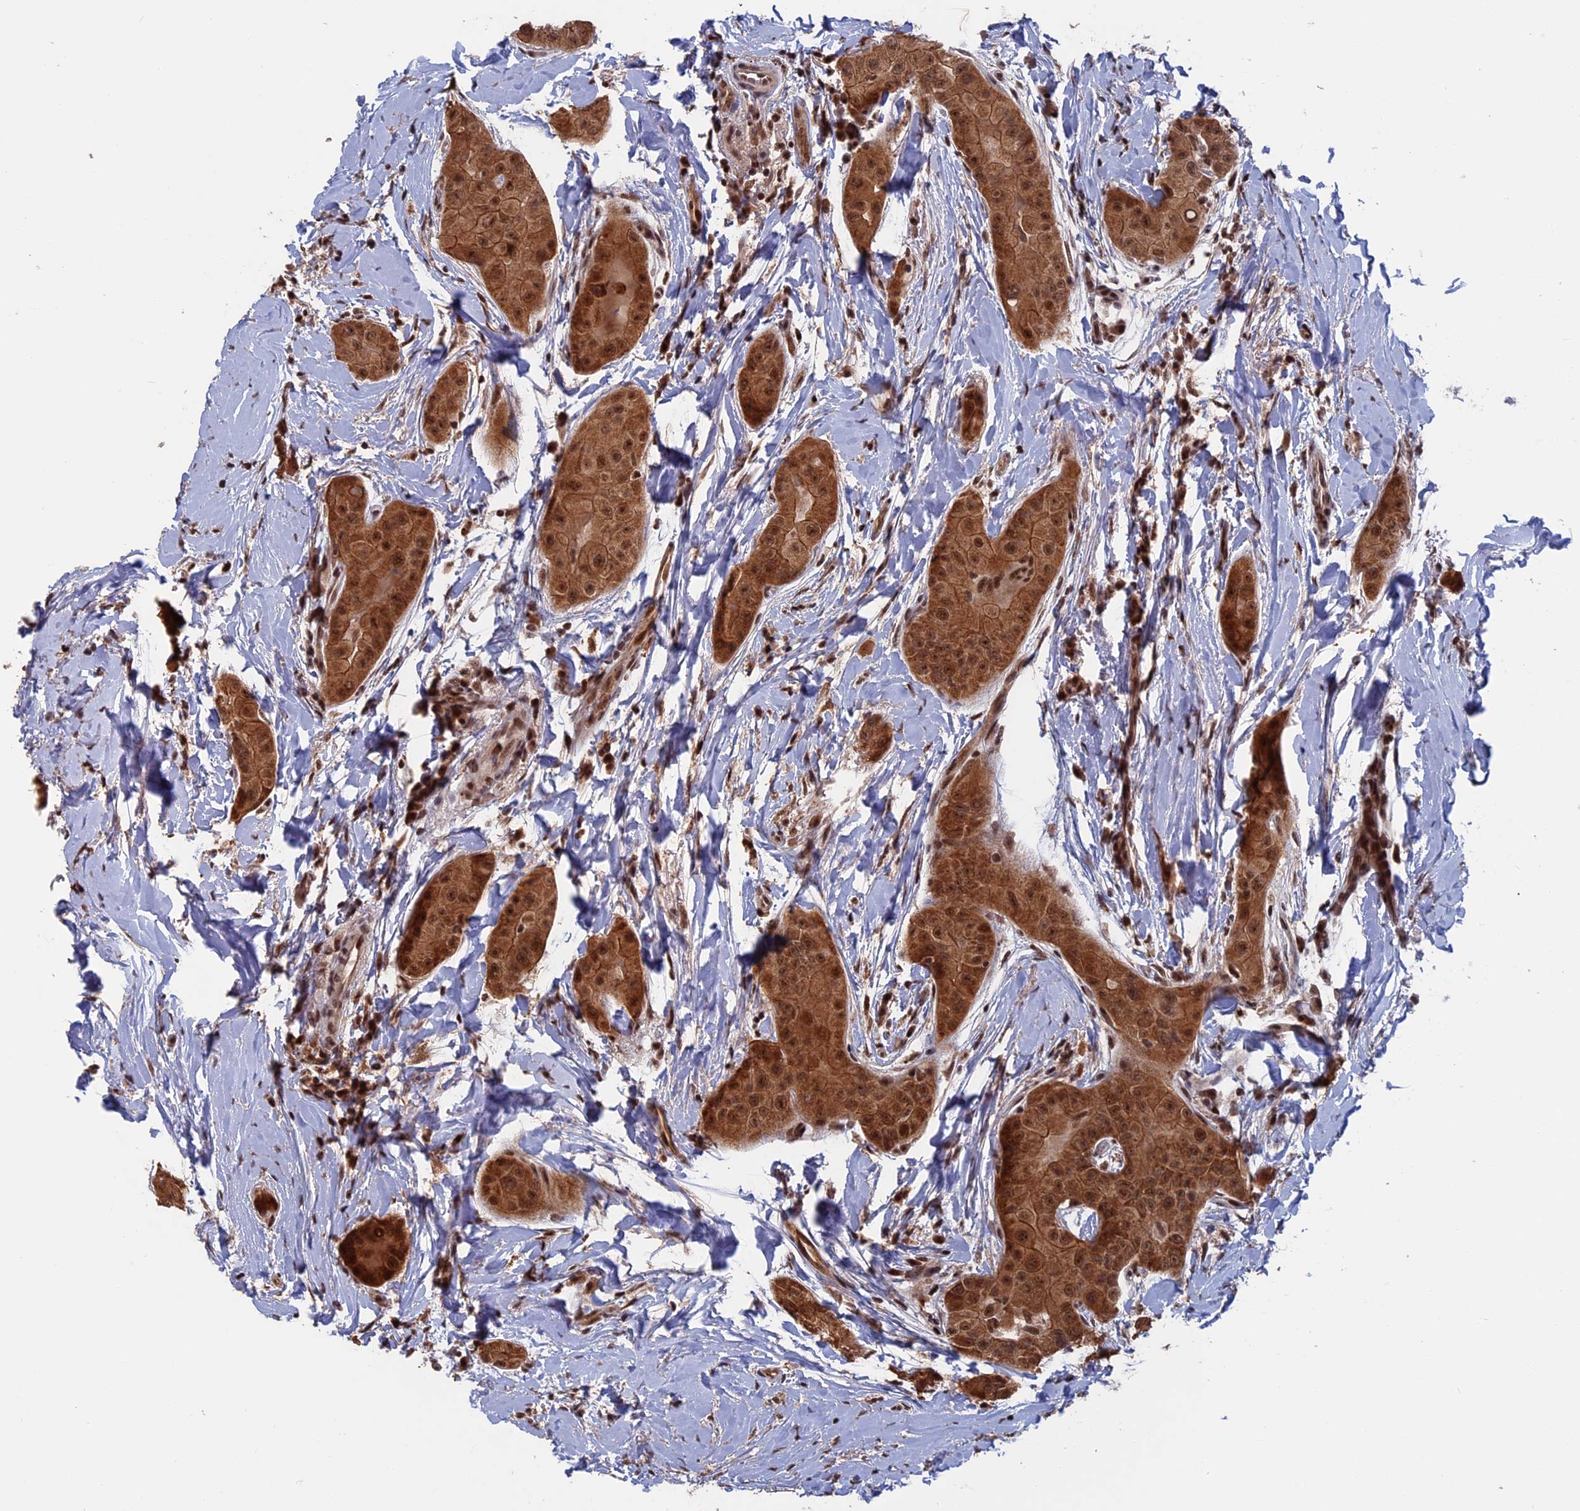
{"staining": {"intensity": "moderate", "quantity": ">75%", "location": "cytoplasmic/membranous,nuclear"}, "tissue": "thyroid cancer", "cell_type": "Tumor cells", "image_type": "cancer", "snomed": [{"axis": "morphology", "description": "Papillary adenocarcinoma, NOS"}, {"axis": "topography", "description": "Thyroid gland"}], "caption": "Moderate cytoplasmic/membranous and nuclear positivity for a protein is identified in about >75% of tumor cells of thyroid papillary adenocarcinoma using immunohistochemistry (IHC).", "gene": "CACTIN", "patient": {"sex": "male", "age": 33}}